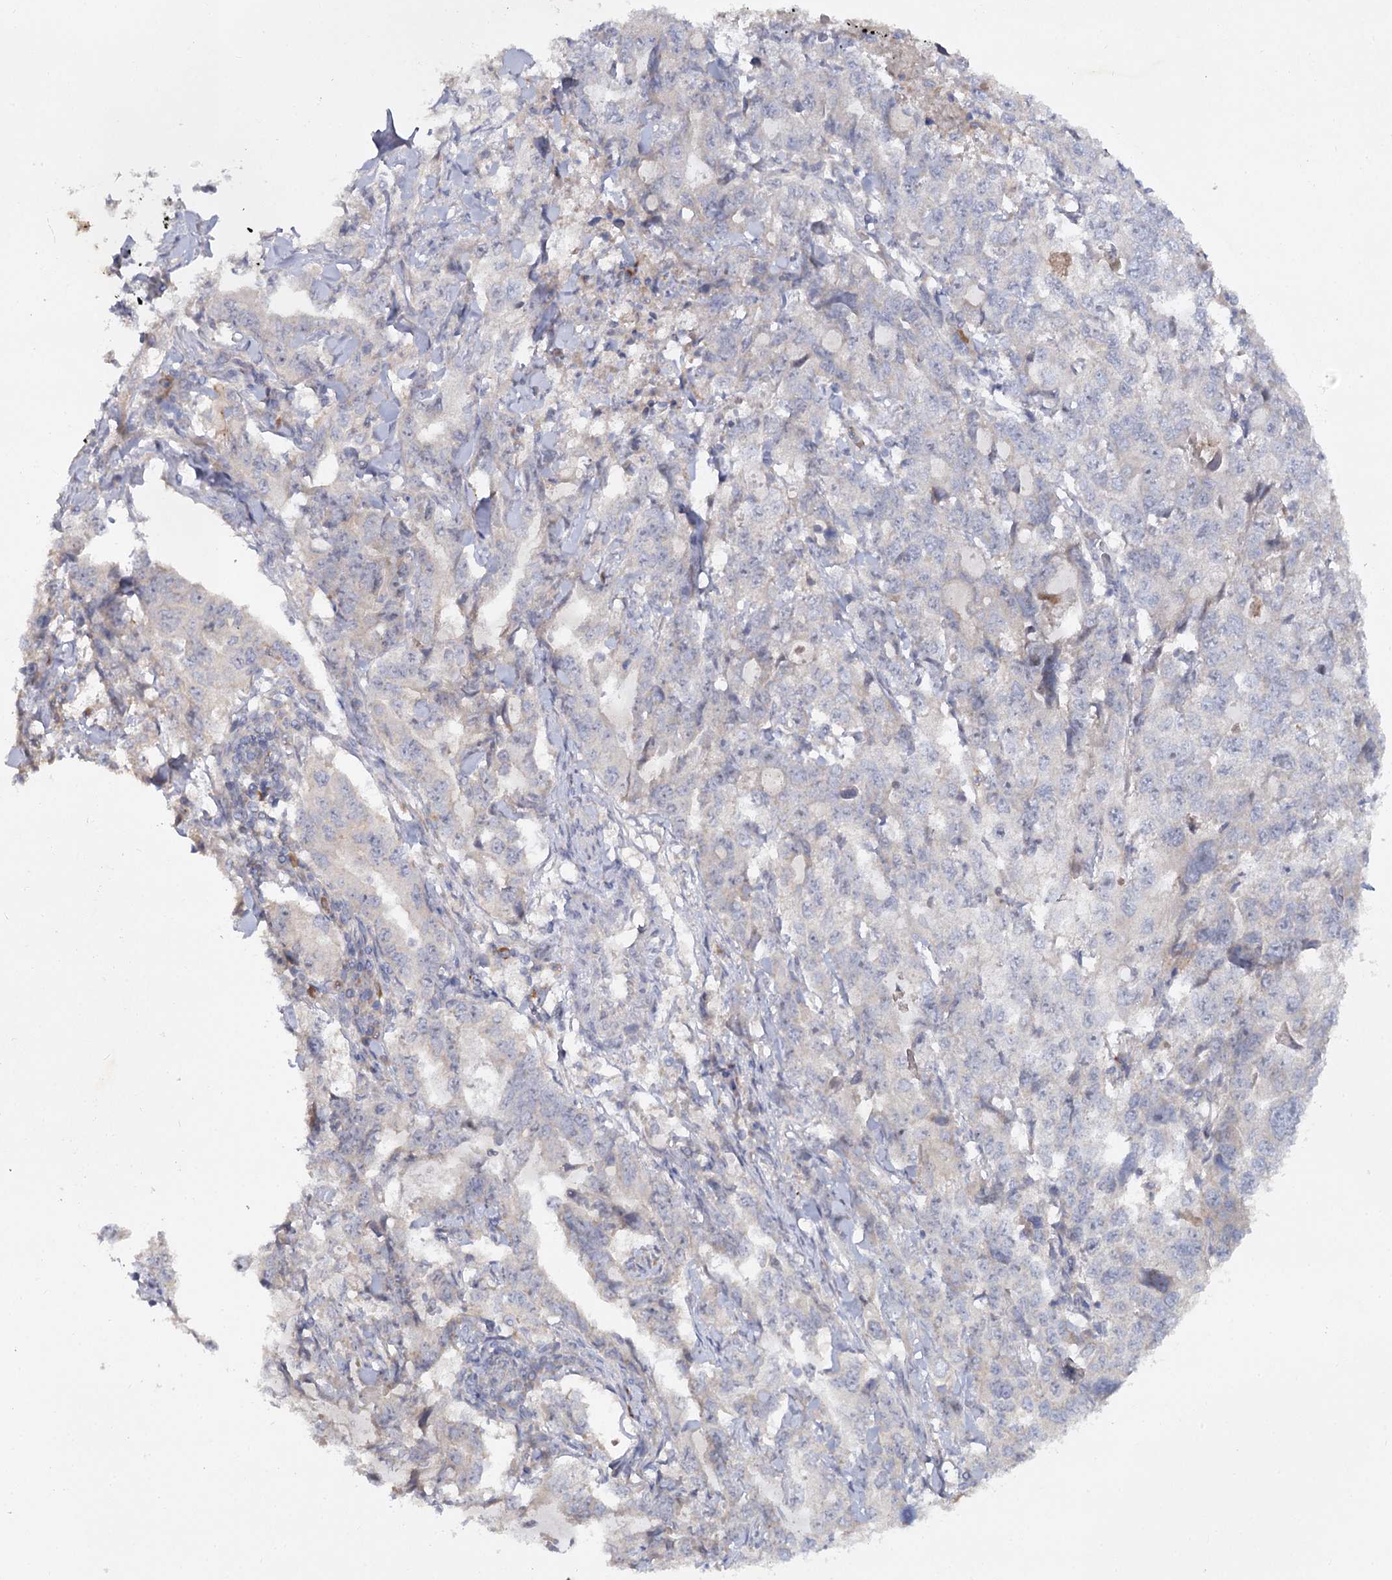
{"staining": {"intensity": "negative", "quantity": "none", "location": "none"}, "tissue": "lung cancer", "cell_type": "Tumor cells", "image_type": "cancer", "snomed": [{"axis": "morphology", "description": "Adenocarcinoma, NOS"}, {"axis": "topography", "description": "Lung"}], "caption": "This image is of lung adenocarcinoma stained with immunohistochemistry to label a protein in brown with the nuclei are counter-stained blue. There is no staining in tumor cells.", "gene": "ANGPTL5", "patient": {"sex": "female", "age": 51}}